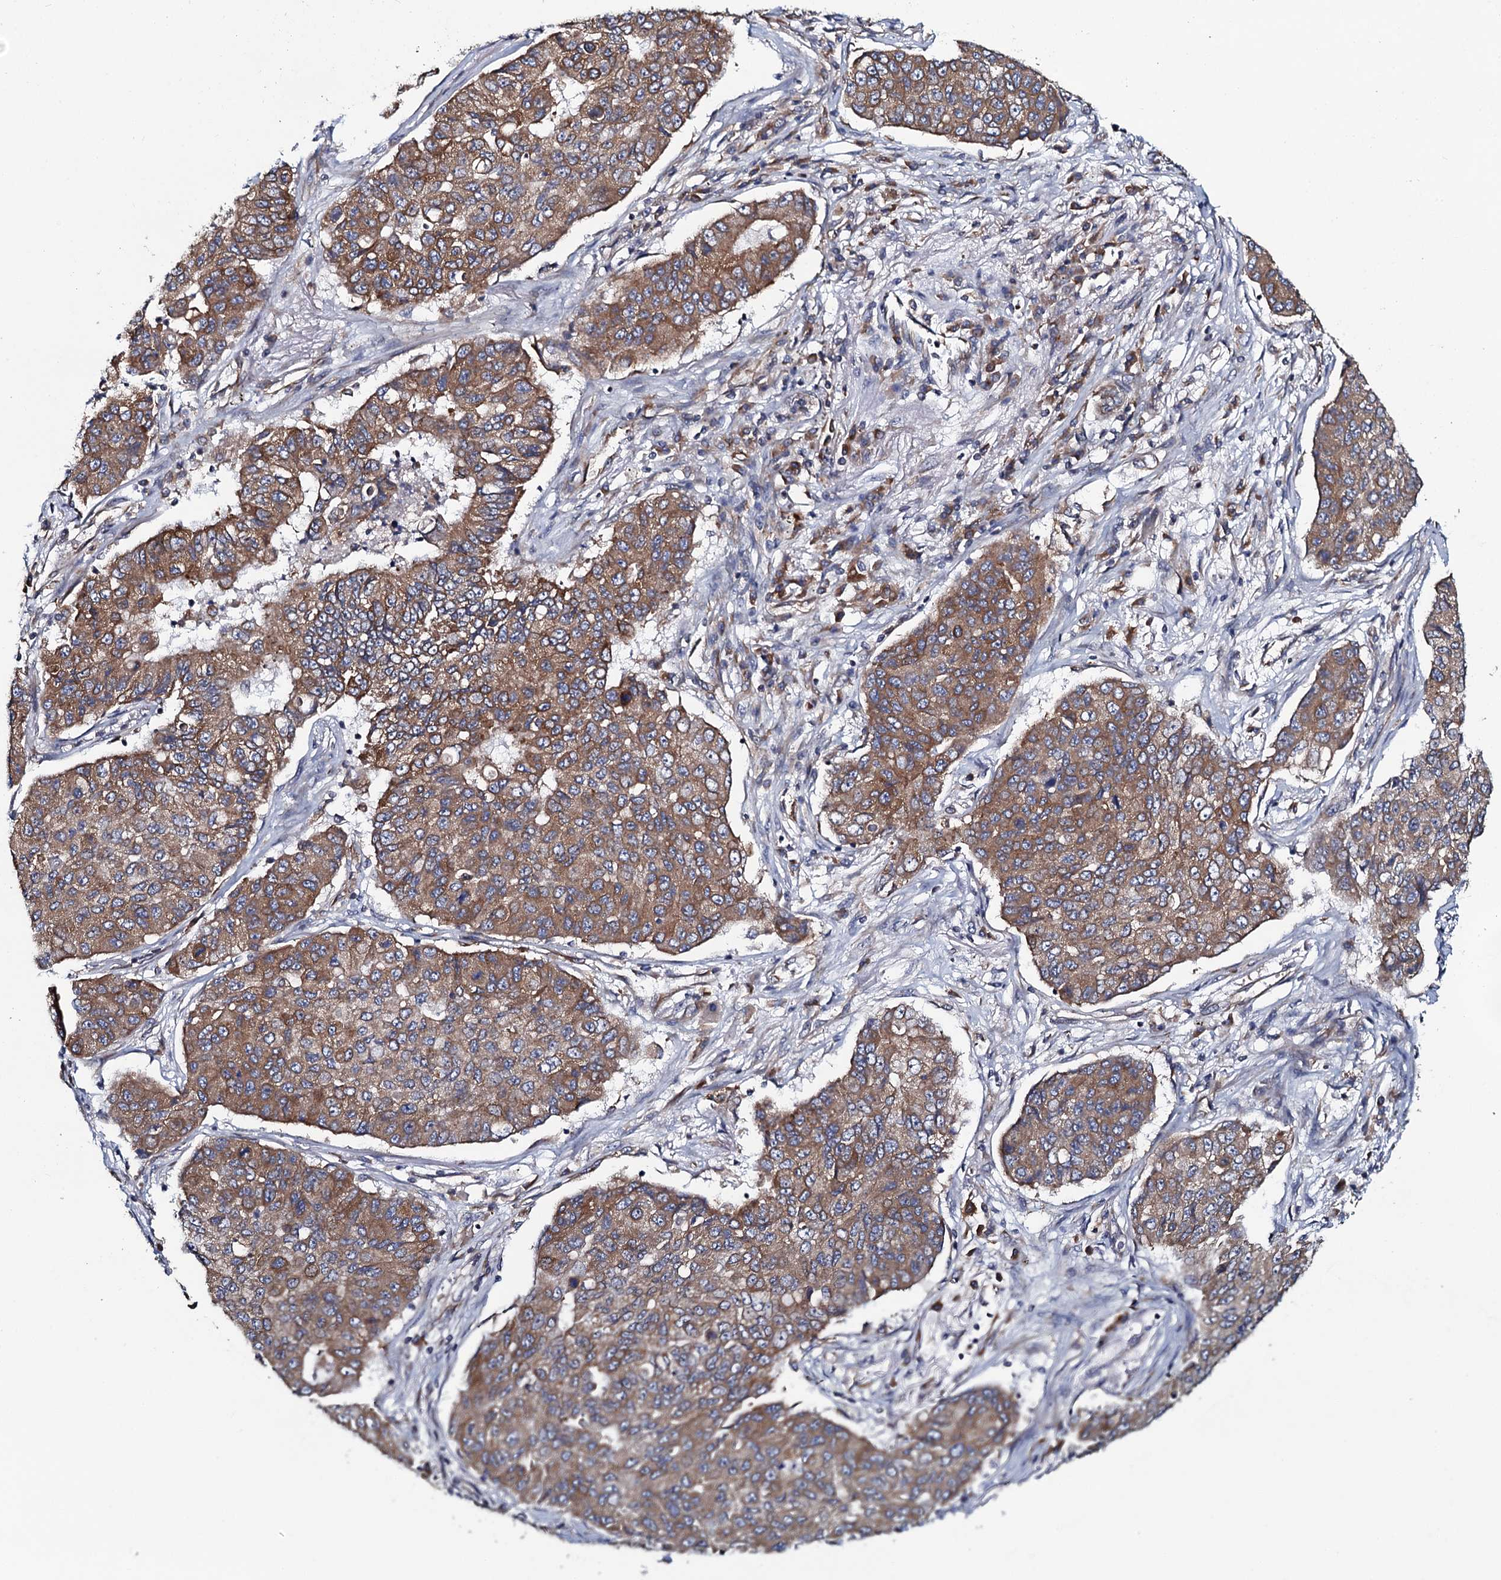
{"staining": {"intensity": "moderate", "quantity": ">75%", "location": "cytoplasmic/membranous"}, "tissue": "lung cancer", "cell_type": "Tumor cells", "image_type": "cancer", "snomed": [{"axis": "morphology", "description": "Squamous cell carcinoma, NOS"}, {"axis": "topography", "description": "Lung"}], "caption": "A brown stain highlights moderate cytoplasmic/membranous staining of a protein in lung cancer tumor cells.", "gene": "TMEM151A", "patient": {"sex": "male", "age": 74}}